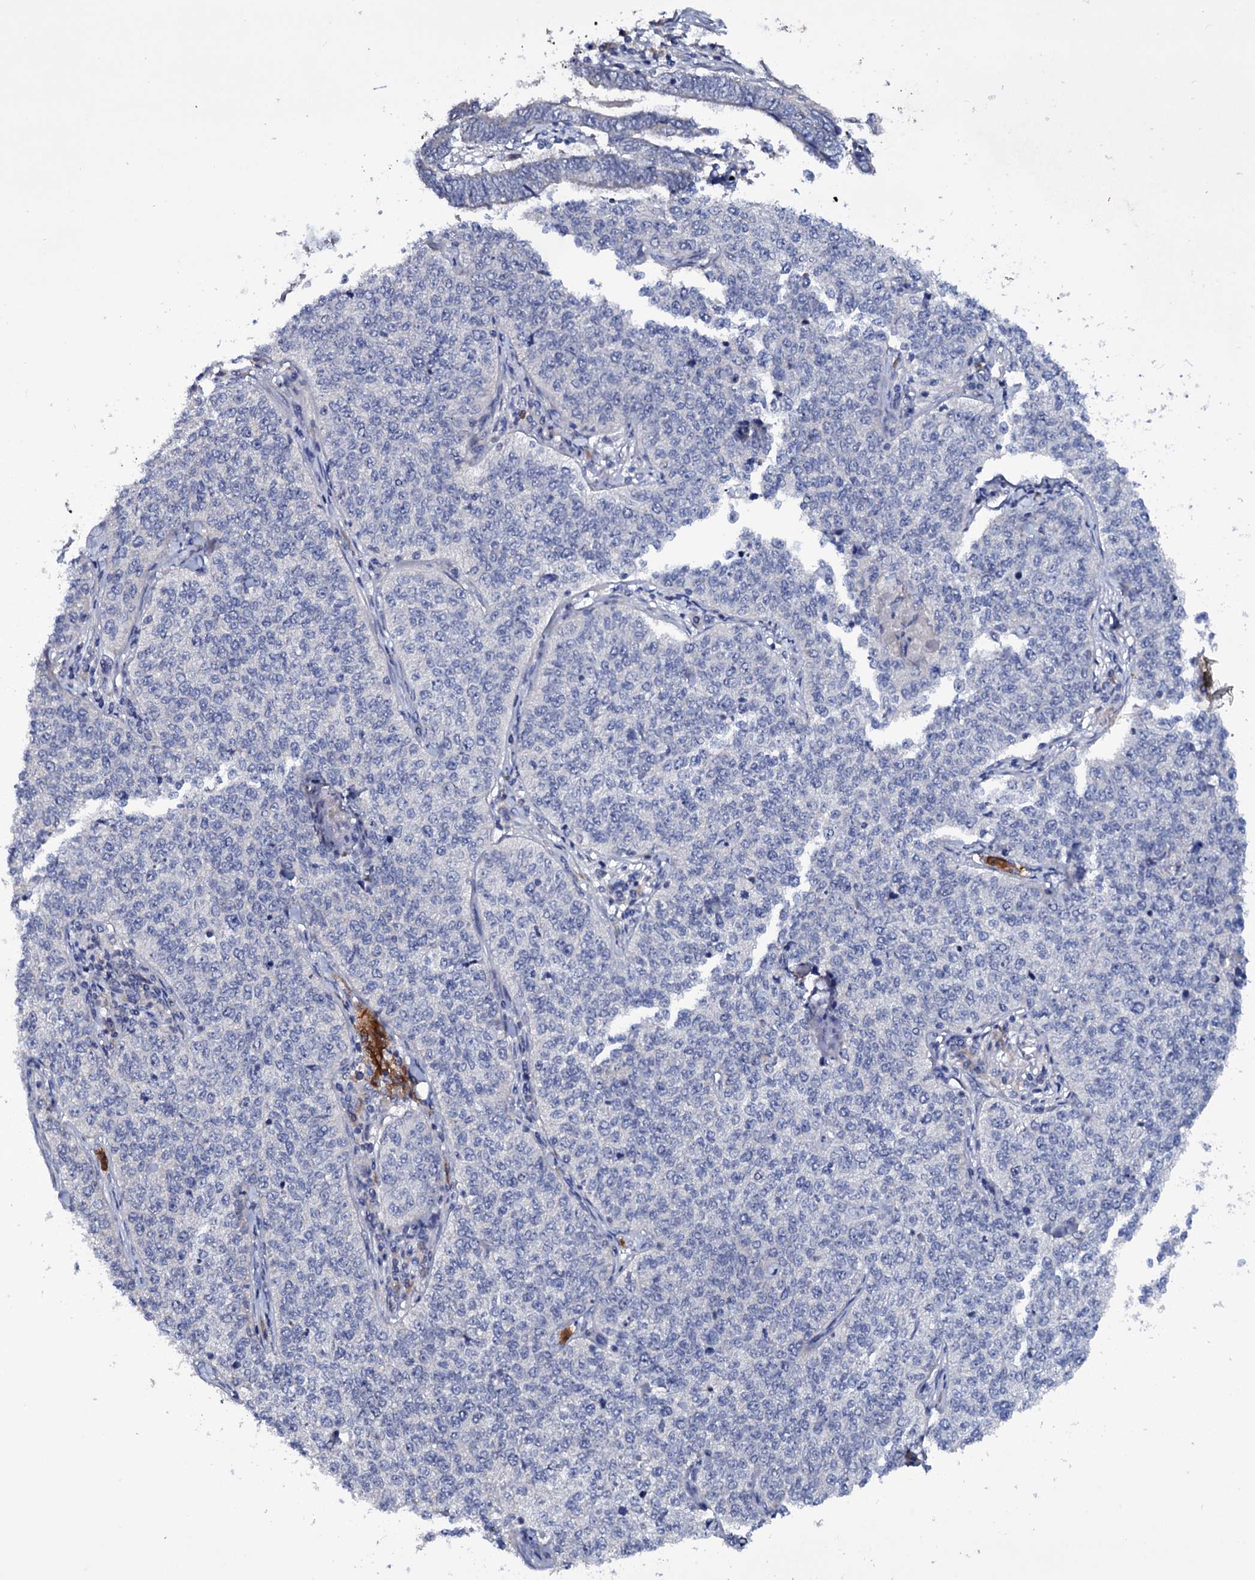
{"staining": {"intensity": "negative", "quantity": "none", "location": "none"}, "tissue": "cervical cancer", "cell_type": "Tumor cells", "image_type": "cancer", "snomed": [{"axis": "morphology", "description": "Squamous cell carcinoma, NOS"}, {"axis": "topography", "description": "Cervix"}], "caption": "Tumor cells show no significant expression in squamous cell carcinoma (cervical).", "gene": "BCL2L14", "patient": {"sex": "female", "age": 35}}